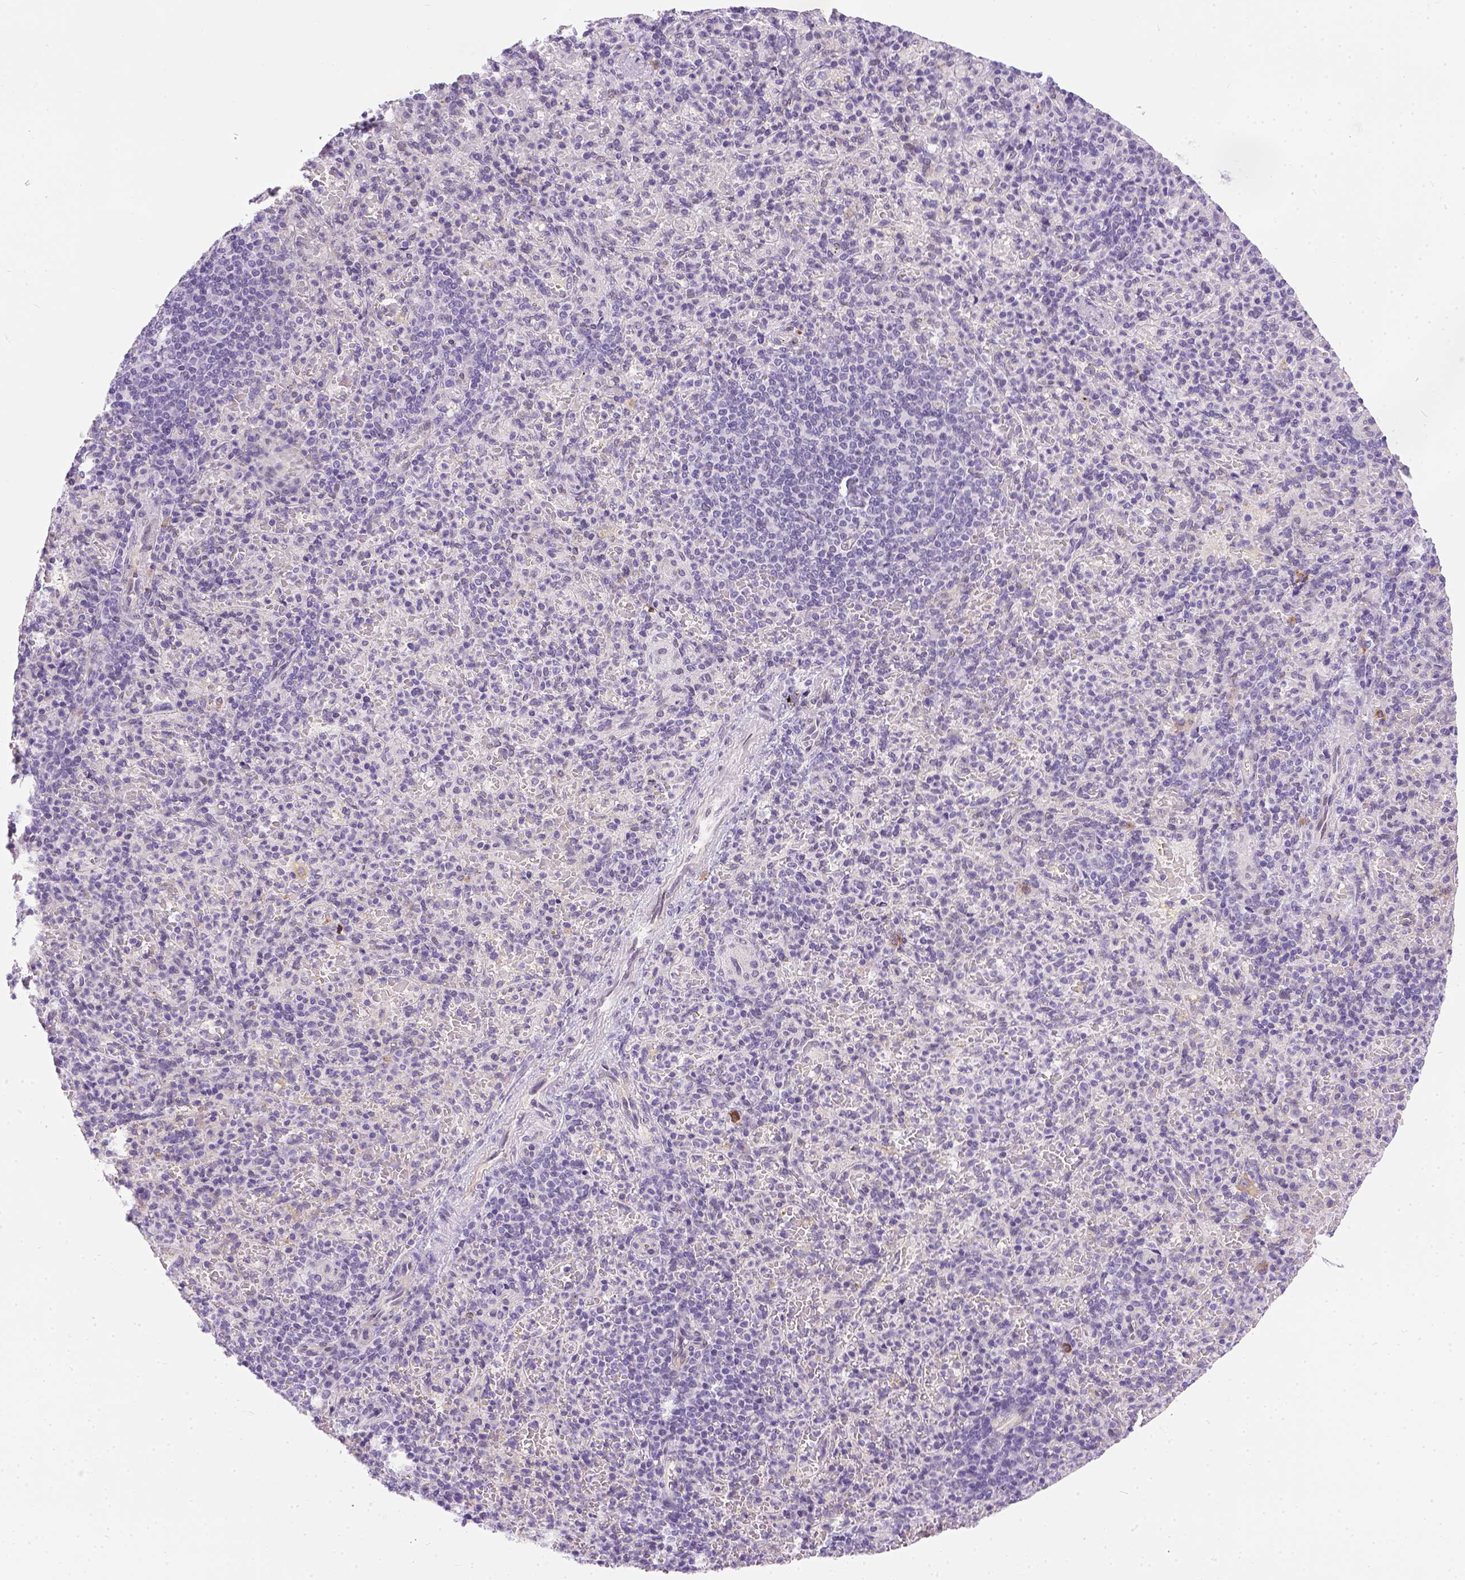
{"staining": {"intensity": "negative", "quantity": "none", "location": "none"}, "tissue": "spleen", "cell_type": "Cells in red pulp", "image_type": "normal", "snomed": [{"axis": "morphology", "description": "Normal tissue, NOS"}, {"axis": "topography", "description": "Spleen"}], "caption": "Immunohistochemistry (IHC) image of normal spleen: human spleen stained with DAB displays no significant protein positivity in cells in red pulp. (DAB IHC visualized using brightfield microscopy, high magnification).", "gene": "FAM184B", "patient": {"sex": "female", "age": 74}}